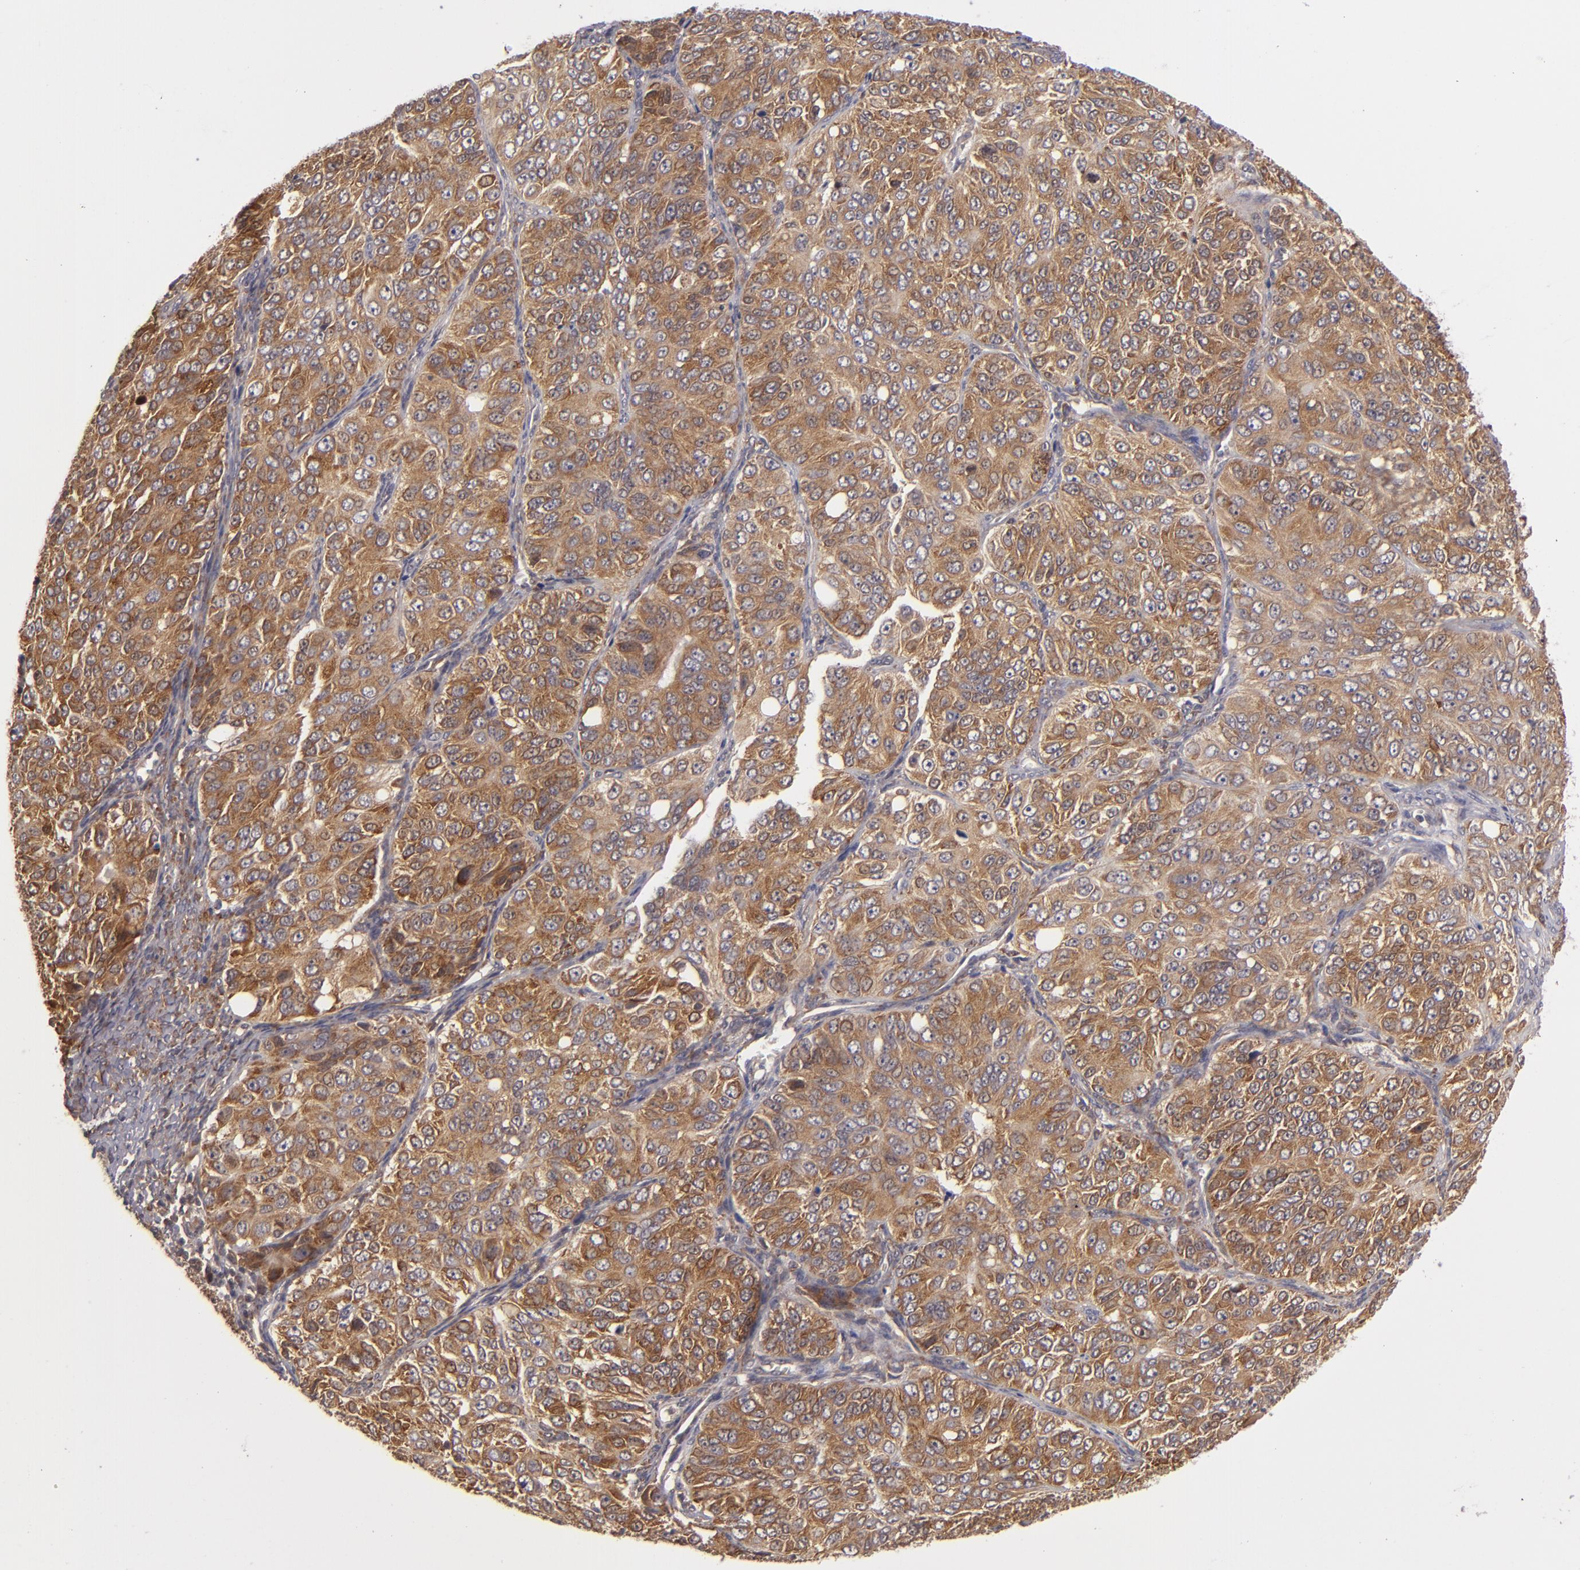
{"staining": {"intensity": "moderate", "quantity": ">75%", "location": "cytoplasmic/membranous"}, "tissue": "ovarian cancer", "cell_type": "Tumor cells", "image_type": "cancer", "snomed": [{"axis": "morphology", "description": "Carcinoma, endometroid"}, {"axis": "topography", "description": "Ovary"}], "caption": "Immunohistochemical staining of human ovarian cancer (endometroid carcinoma) exhibits moderate cytoplasmic/membranous protein staining in approximately >75% of tumor cells. The protein is stained brown, and the nuclei are stained in blue (DAB IHC with brightfield microscopy, high magnification).", "gene": "MAPK3", "patient": {"sex": "female", "age": 51}}